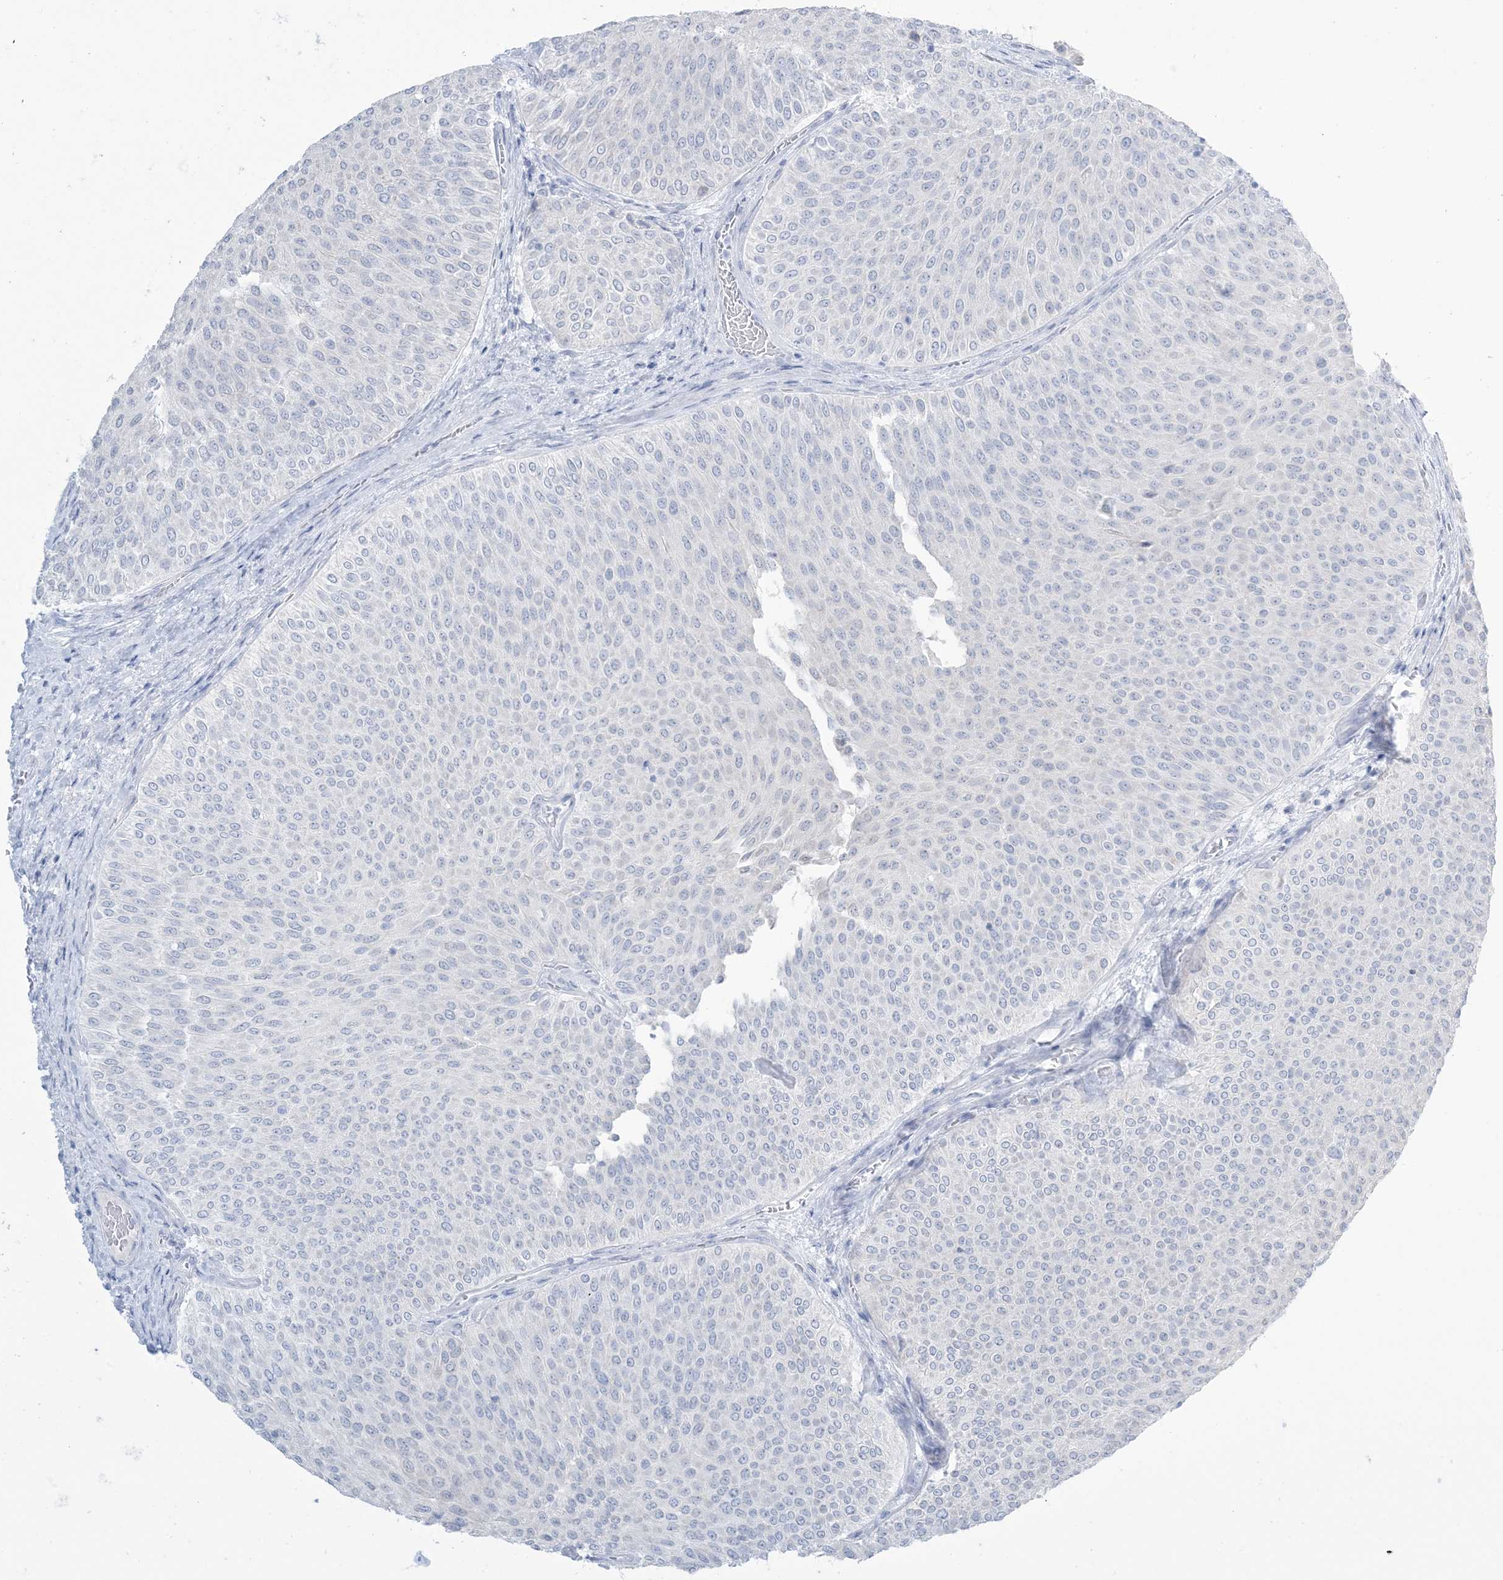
{"staining": {"intensity": "negative", "quantity": "none", "location": "none"}, "tissue": "urothelial cancer", "cell_type": "Tumor cells", "image_type": "cancer", "snomed": [{"axis": "morphology", "description": "Urothelial carcinoma, Low grade"}, {"axis": "topography", "description": "Urinary bladder"}], "caption": "Immunohistochemistry of urothelial cancer shows no positivity in tumor cells.", "gene": "AGXT", "patient": {"sex": "male", "age": 78}}